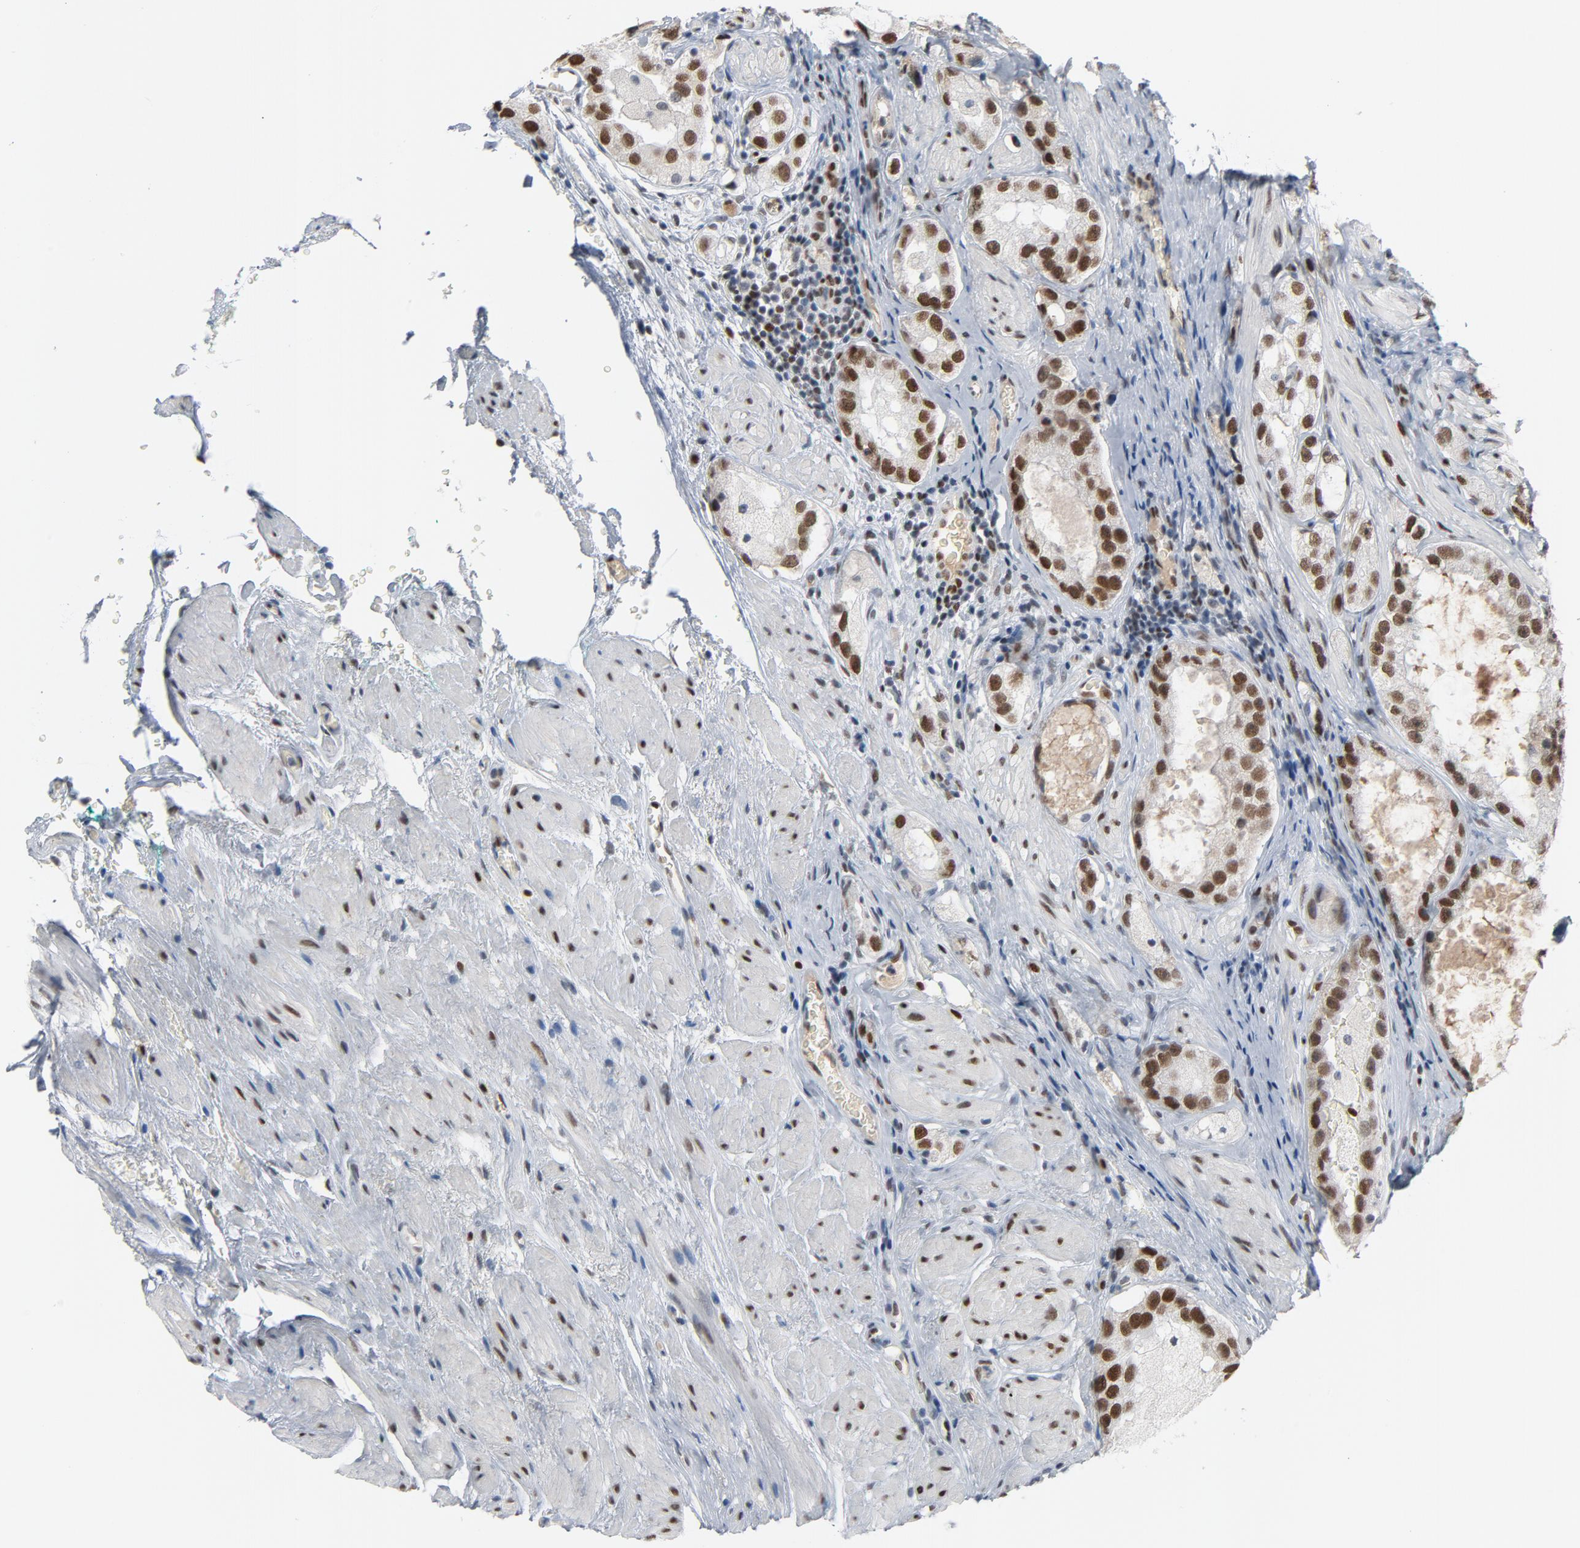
{"staining": {"intensity": "moderate", "quantity": ">75%", "location": "nuclear"}, "tissue": "prostate cancer", "cell_type": "Tumor cells", "image_type": "cancer", "snomed": [{"axis": "morphology", "description": "Adenocarcinoma, High grade"}, {"axis": "topography", "description": "Prostate"}], "caption": "Human prostate adenocarcinoma (high-grade) stained with a brown dye demonstrates moderate nuclear positive staining in approximately >75% of tumor cells.", "gene": "FOXP1", "patient": {"sex": "male", "age": 63}}